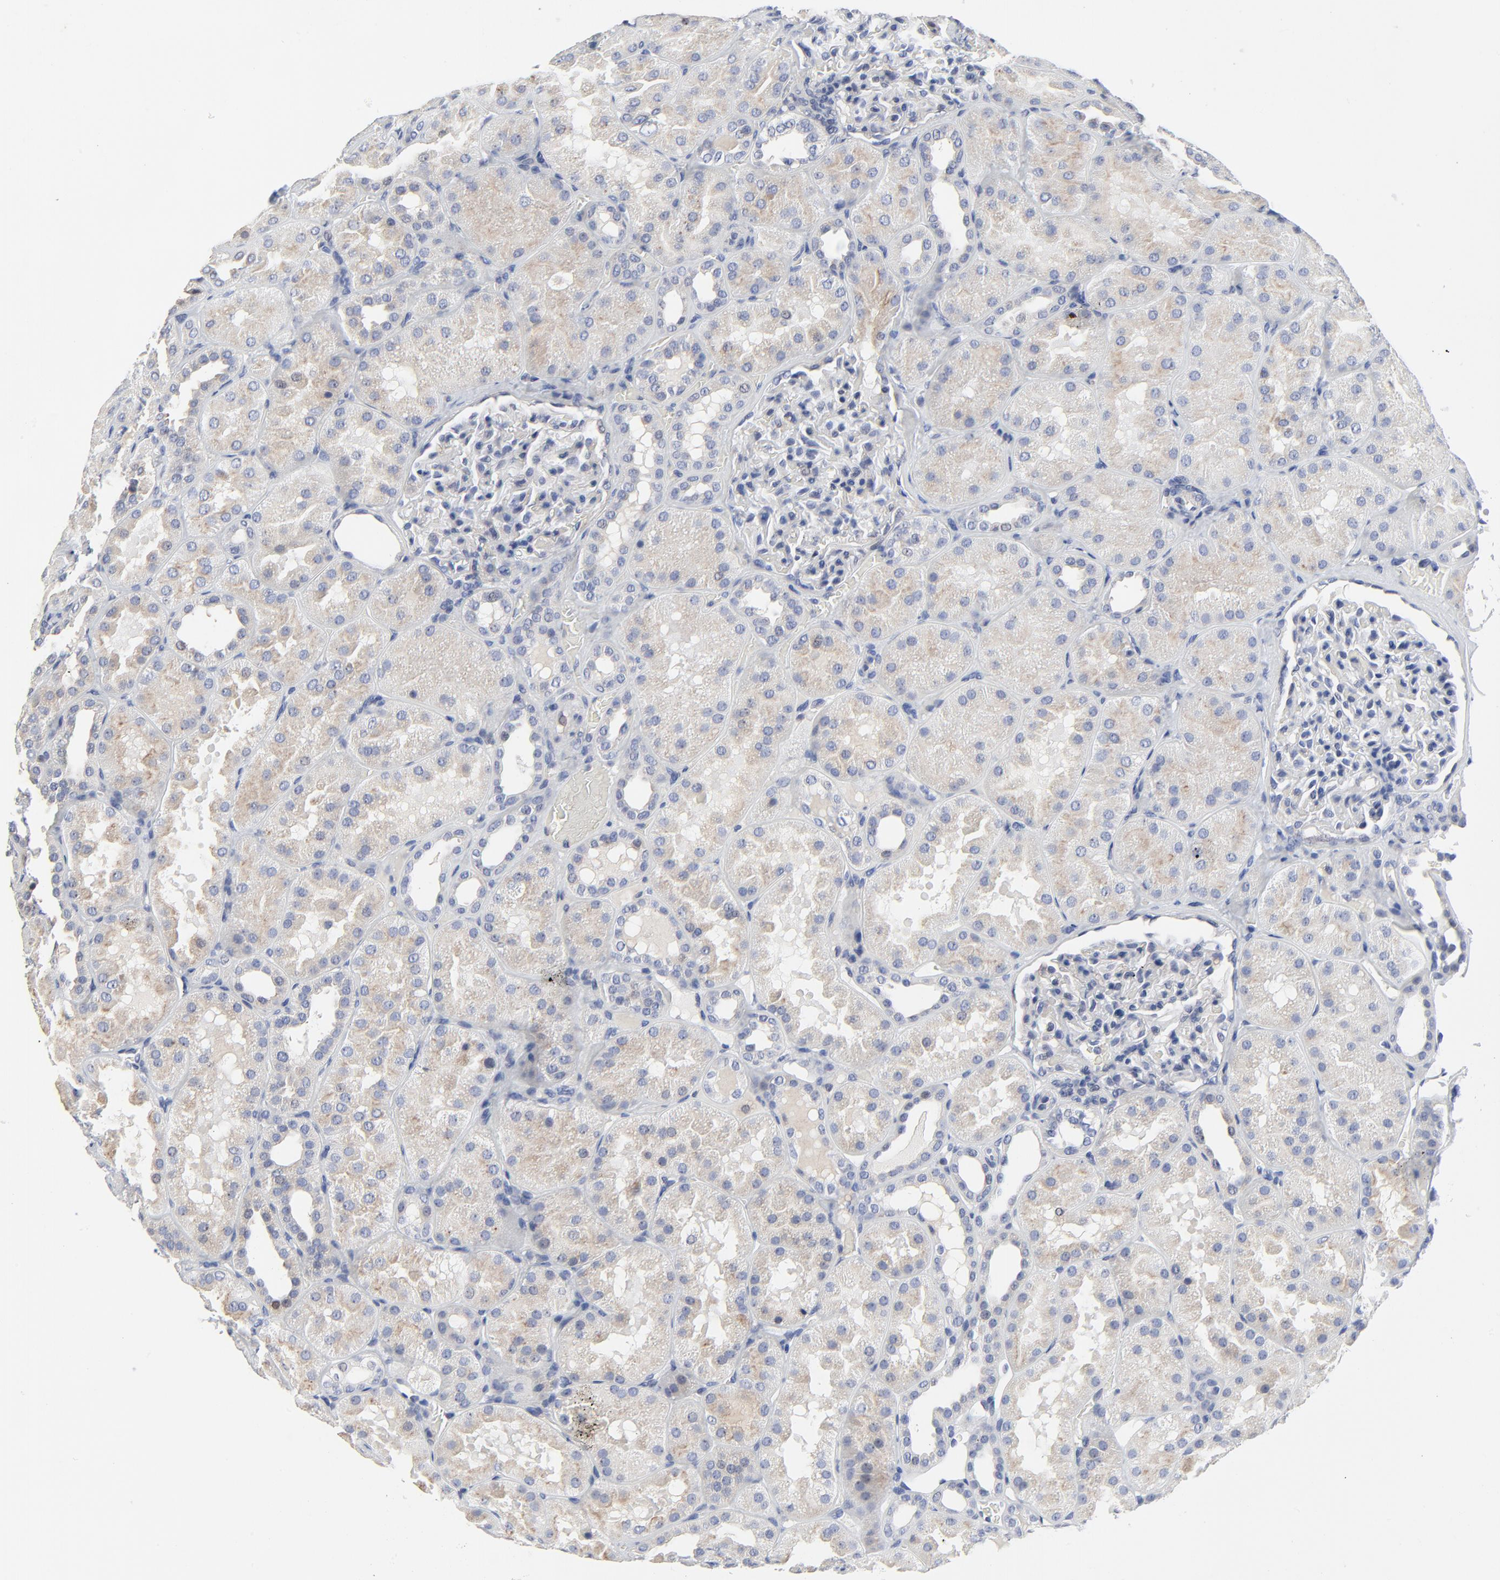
{"staining": {"intensity": "negative", "quantity": "none", "location": "none"}, "tissue": "kidney", "cell_type": "Cells in glomeruli", "image_type": "normal", "snomed": [{"axis": "morphology", "description": "Normal tissue, NOS"}, {"axis": "topography", "description": "Kidney"}], "caption": "A micrograph of kidney stained for a protein demonstrates no brown staining in cells in glomeruli. (IHC, brightfield microscopy, high magnification).", "gene": "NLGN3", "patient": {"sex": "male", "age": 28}}